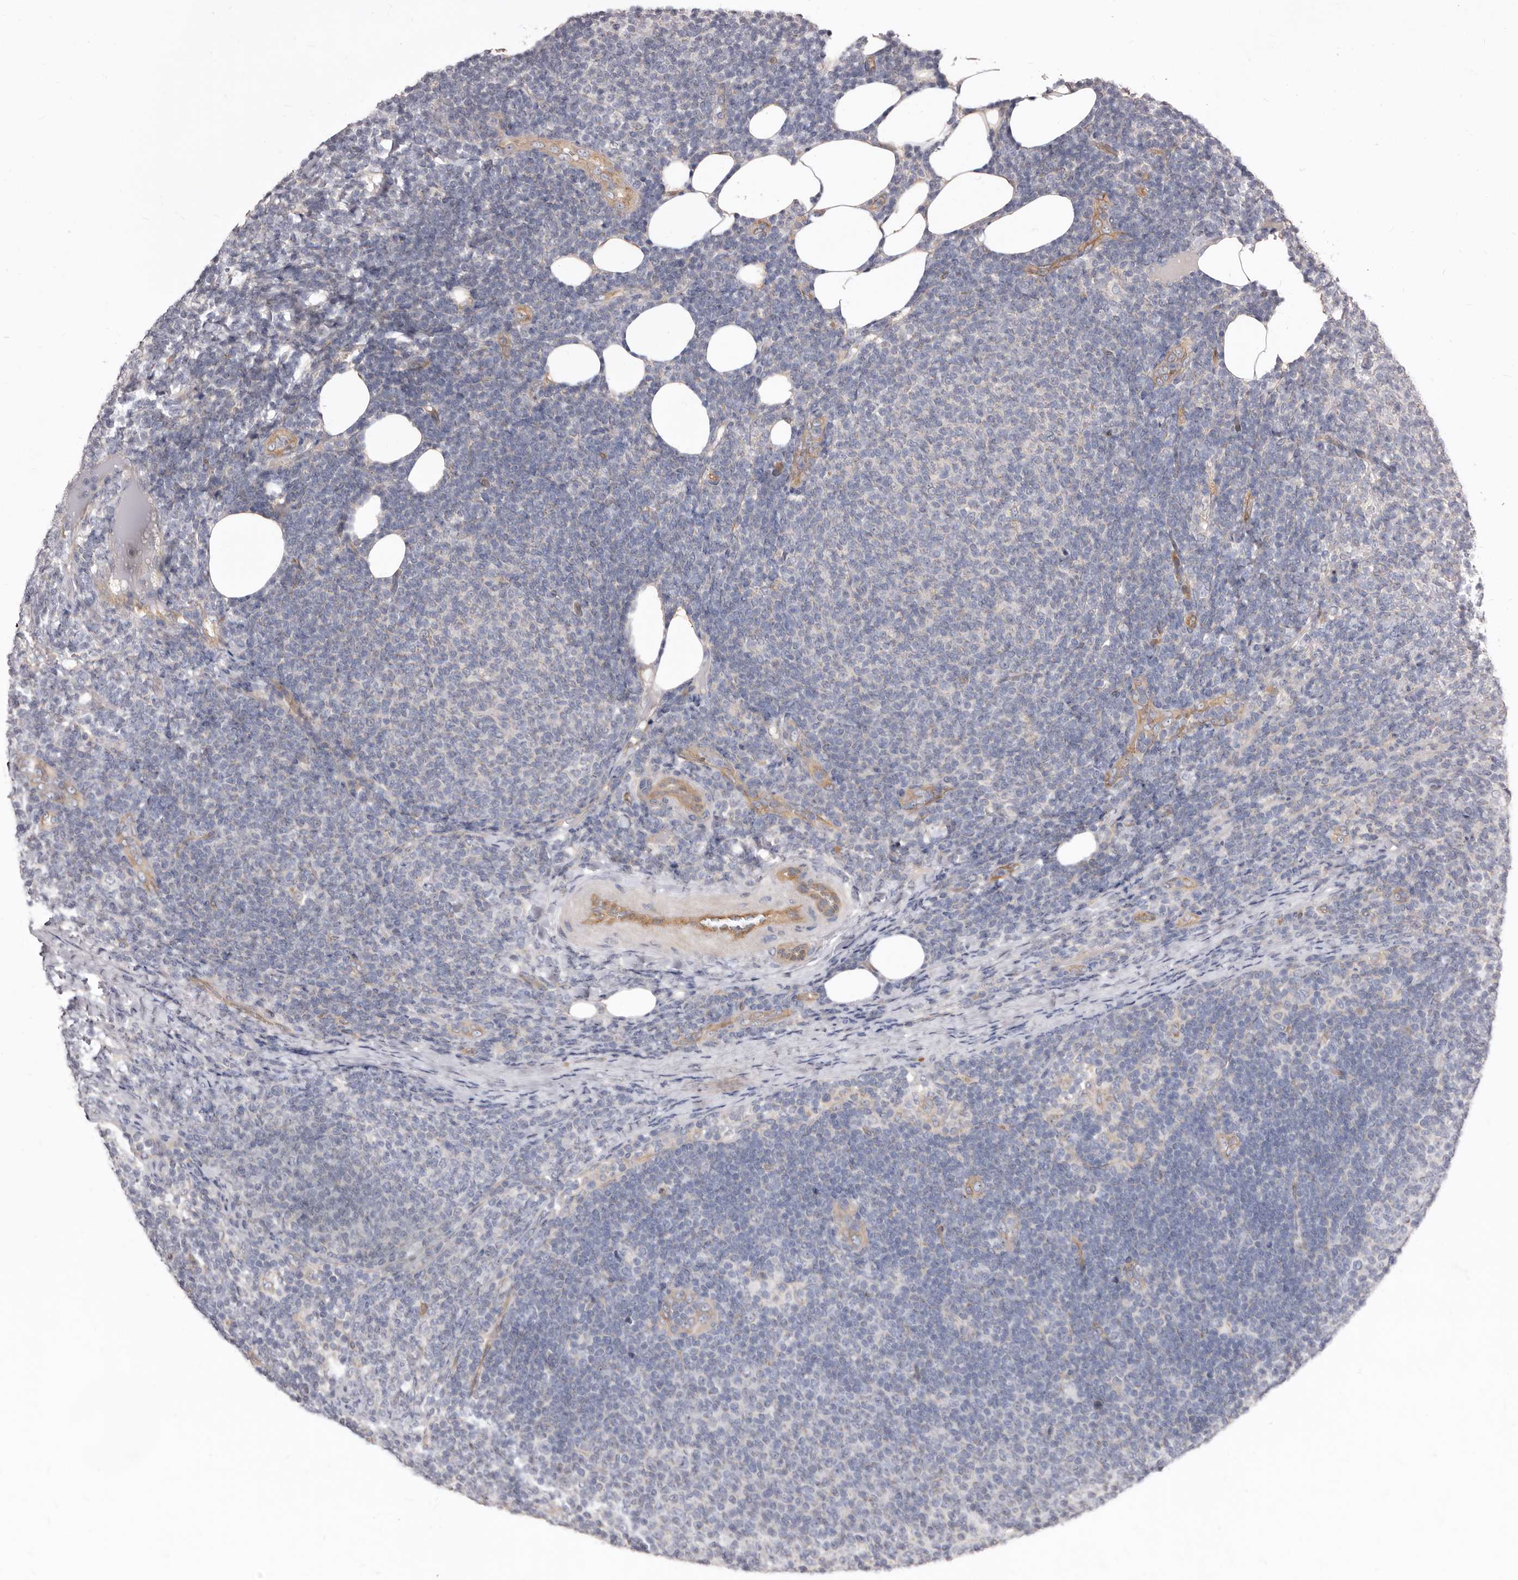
{"staining": {"intensity": "weak", "quantity": "<25%", "location": "cytoplasmic/membranous"}, "tissue": "lymphoma", "cell_type": "Tumor cells", "image_type": "cancer", "snomed": [{"axis": "morphology", "description": "Malignant lymphoma, non-Hodgkin's type, Low grade"}, {"axis": "topography", "description": "Lymph node"}], "caption": "This is an IHC photomicrograph of lymphoma. There is no staining in tumor cells.", "gene": "FMO2", "patient": {"sex": "male", "age": 66}}